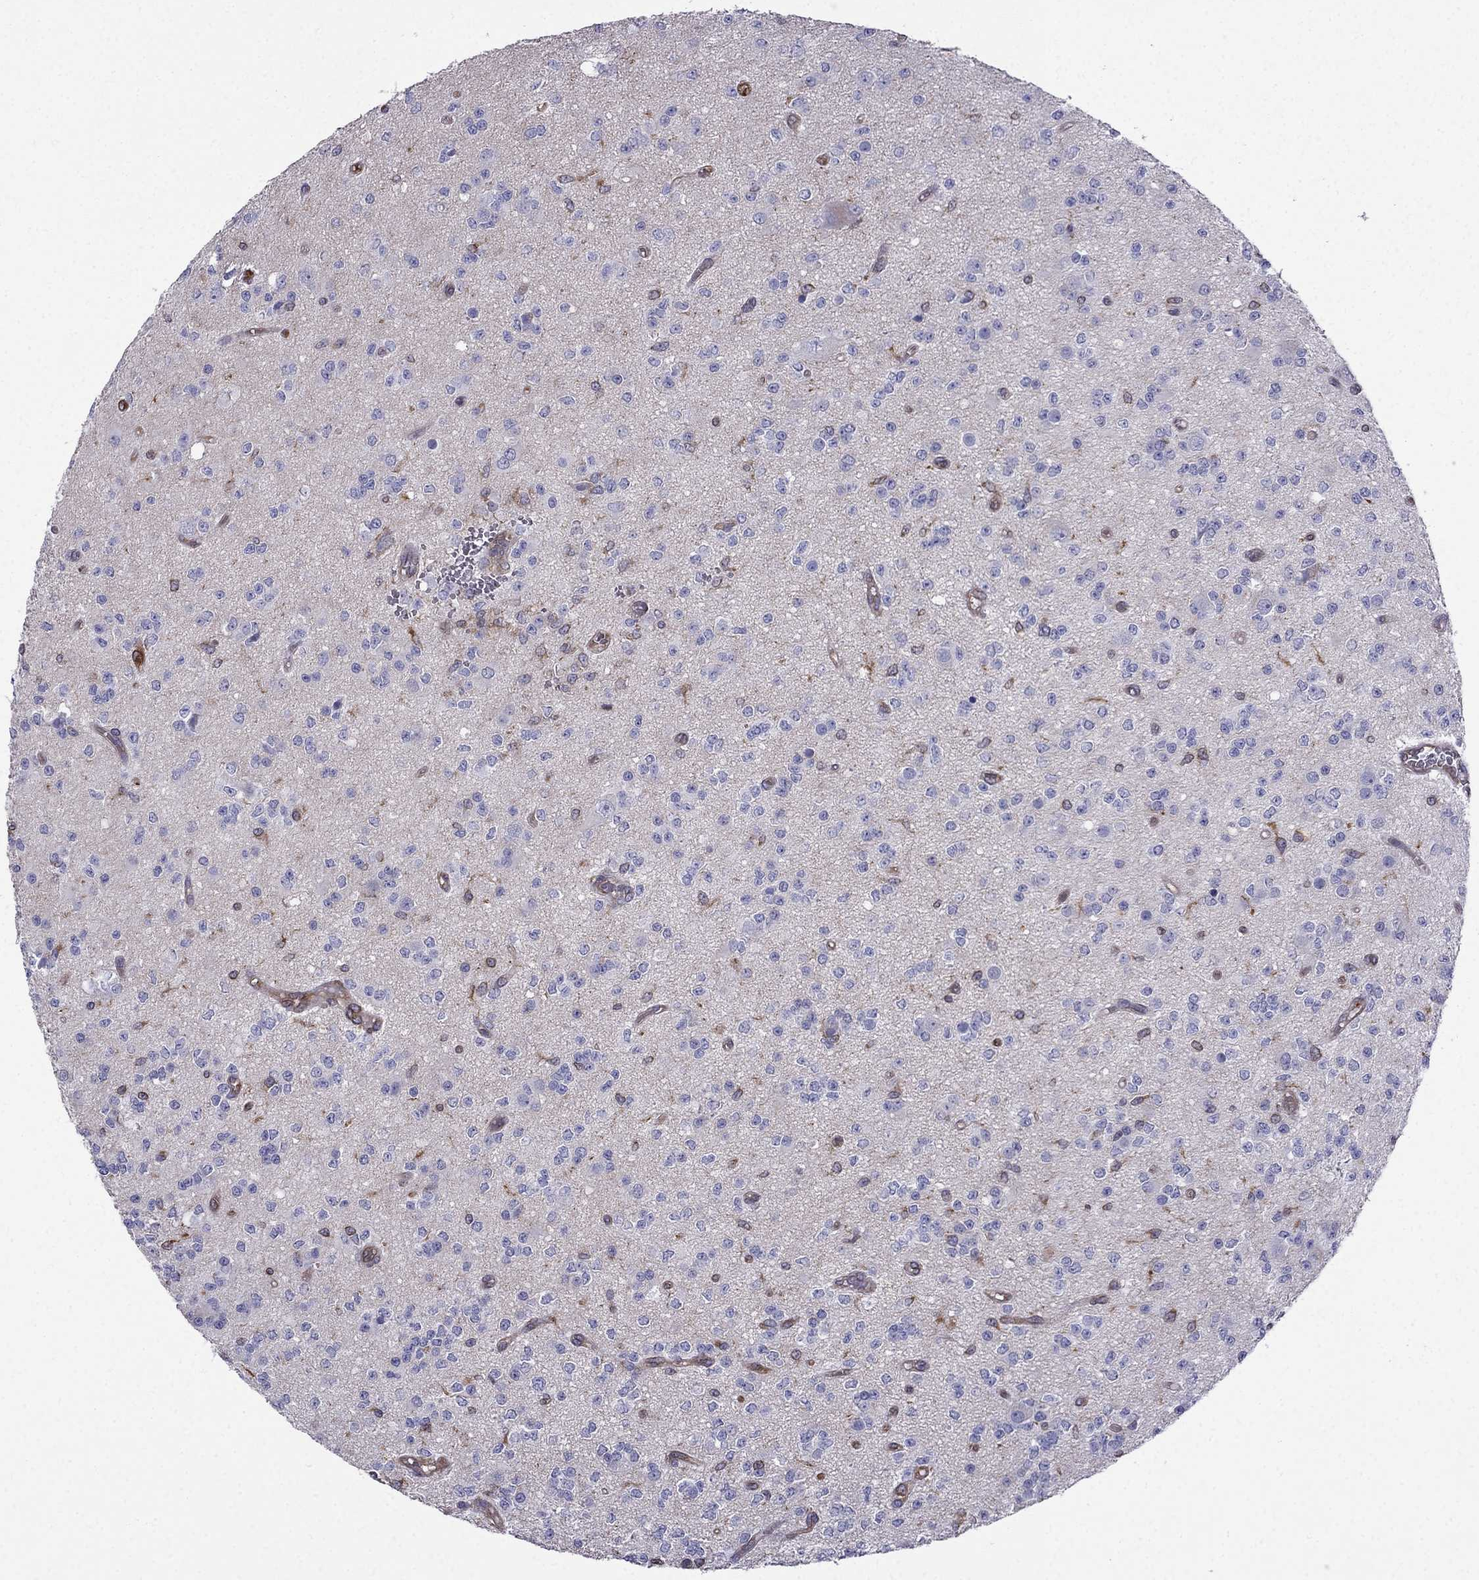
{"staining": {"intensity": "negative", "quantity": "none", "location": "none"}, "tissue": "glioma", "cell_type": "Tumor cells", "image_type": "cancer", "snomed": [{"axis": "morphology", "description": "Glioma, malignant, Low grade"}, {"axis": "topography", "description": "Brain"}], "caption": "A high-resolution photomicrograph shows immunohistochemistry (IHC) staining of glioma, which displays no significant staining in tumor cells. (DAB (3,3'-diaminobenzidine) IHC, high magnification).", "gene": "GNAL", "patient": {"sex": "female", "age": 45}}